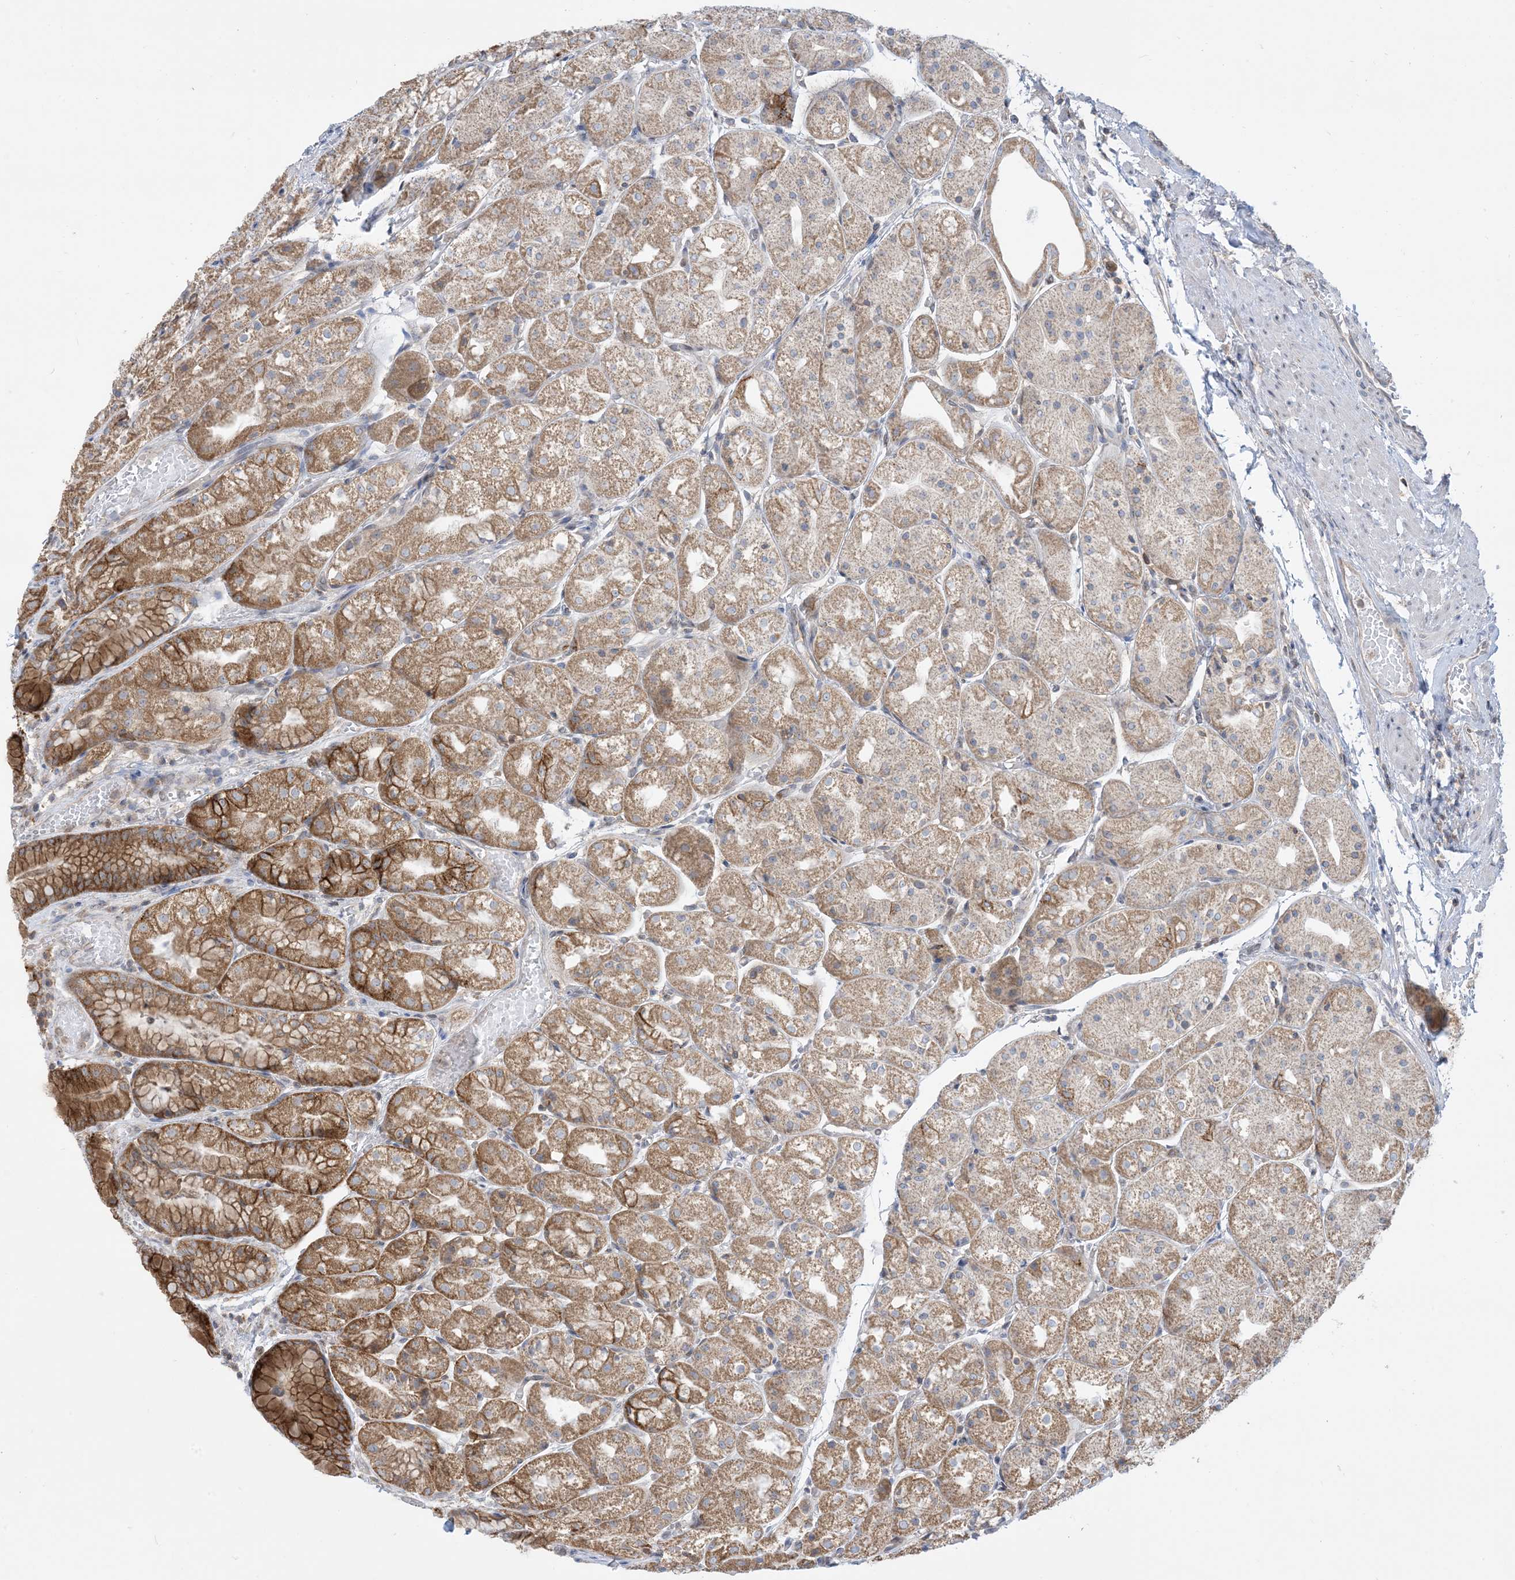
{"staining": {"intensity": "moderate", "quantity": "25%-75%", "location": "cytoplasmic/membranous"}, "tissue": "stomach", "cell_type": "Glandular cells", "image_type": "normal", "snomed": [{"axis": "morphology", "description": "Normal tissue, NOS"}, {"axis": "topography", "description": "Stomach, upper"}], "caption": "Immunohistochemical staining of unremarkable stomach reveals medium levels of moderate cytoplasmic/membranous positivity in about 25%-75% of glandular cells.", "gene": "CASP4", "patient": {"sex": "male", "age": 72}}